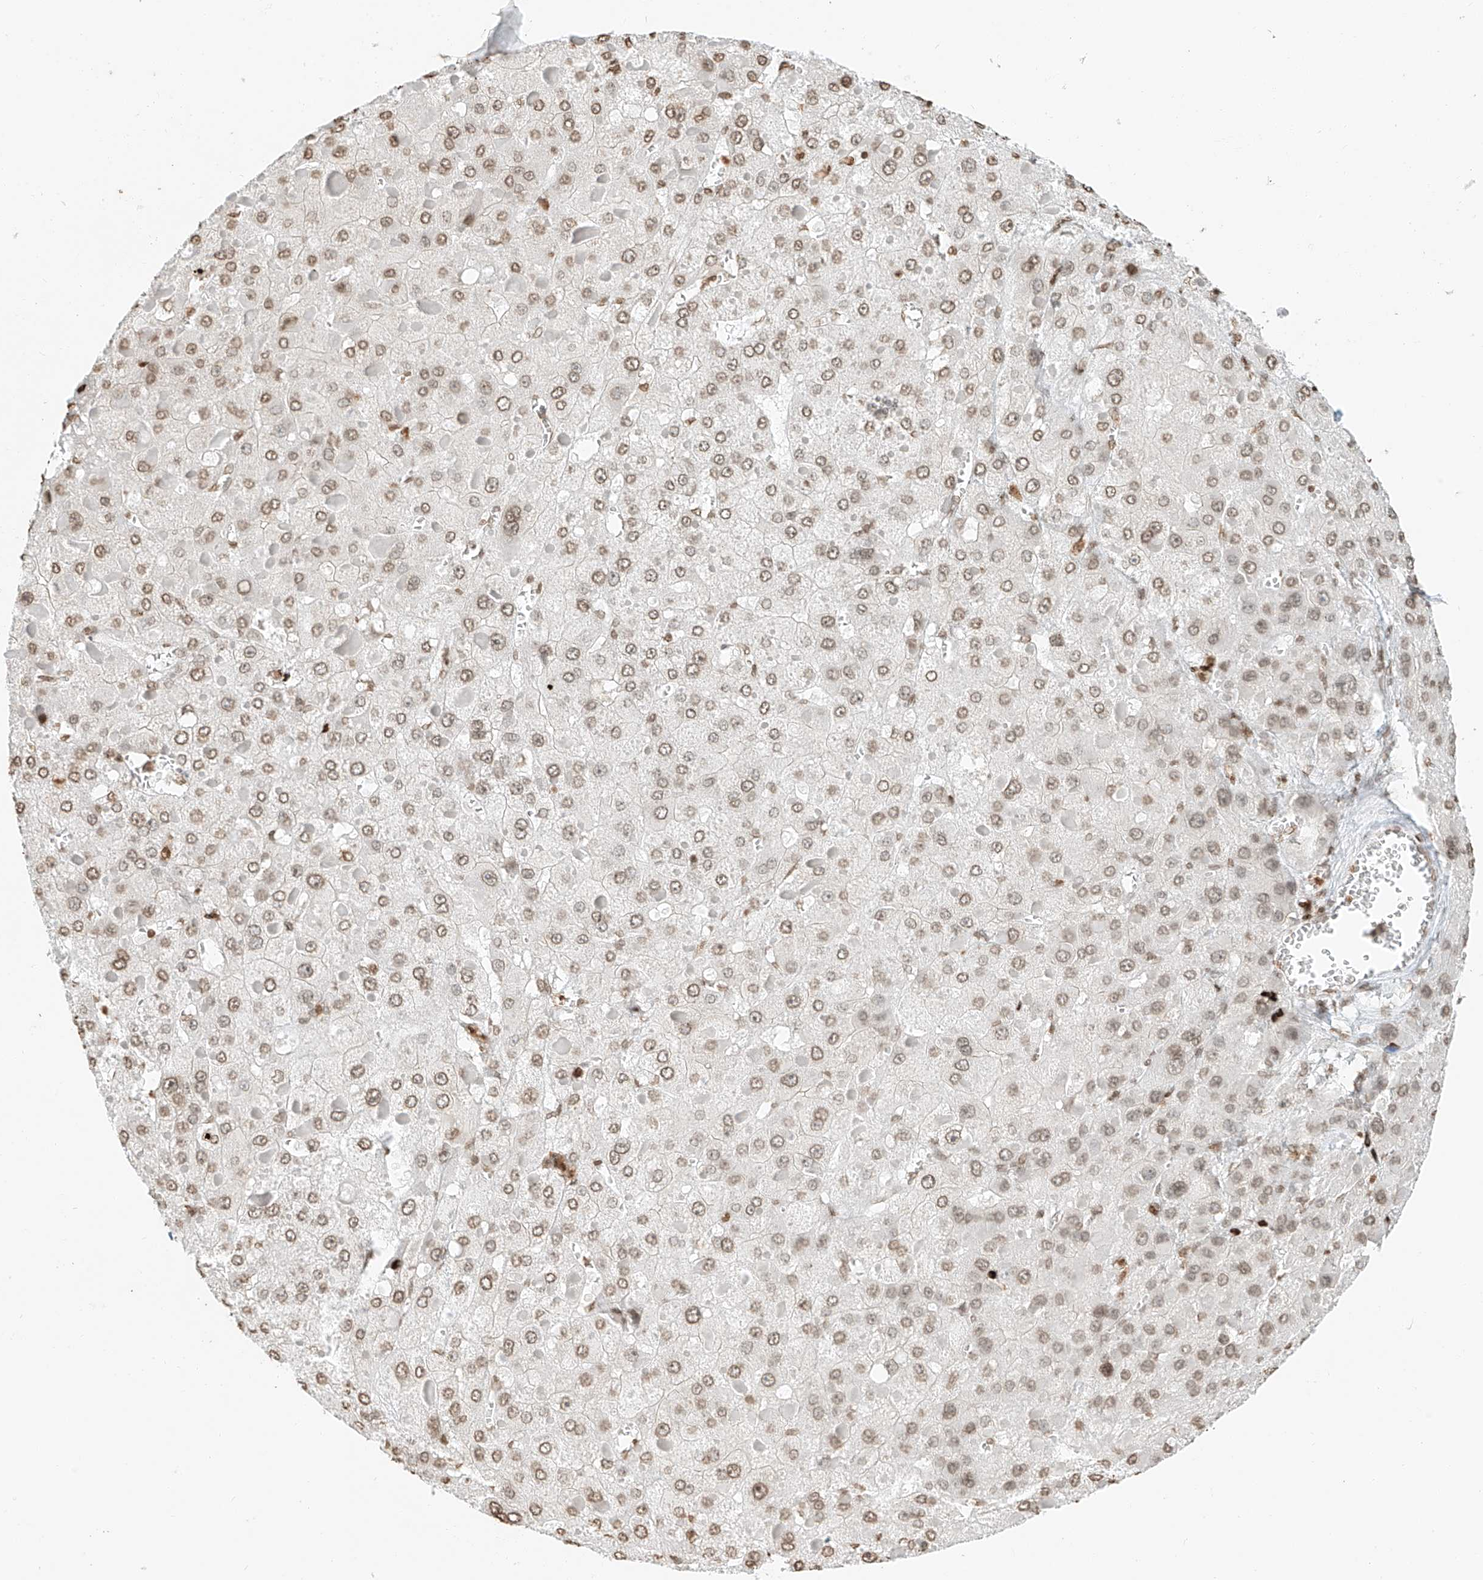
{"staining": {"intensity": "moderate", "quantity": ">75%", "location": "nuclear"}, "tissue": "liver cancer", "cell_type": "Tumor cells", "image_type": "cancer", "snomed": [{"axis": "morphology", "description": "Carcinoma, Hepatocellular, NOS"}, {"axis": "topography", "description": "Liver"}], "caption": "Hepatocellular carcinoma (liver) stained for a protein (brown) demonstrates moderate nuclear positive positivity in approximately >75% of tumor cells.", "gene": "C17orf58", "patient": {"sex": "female", "age": 73}}